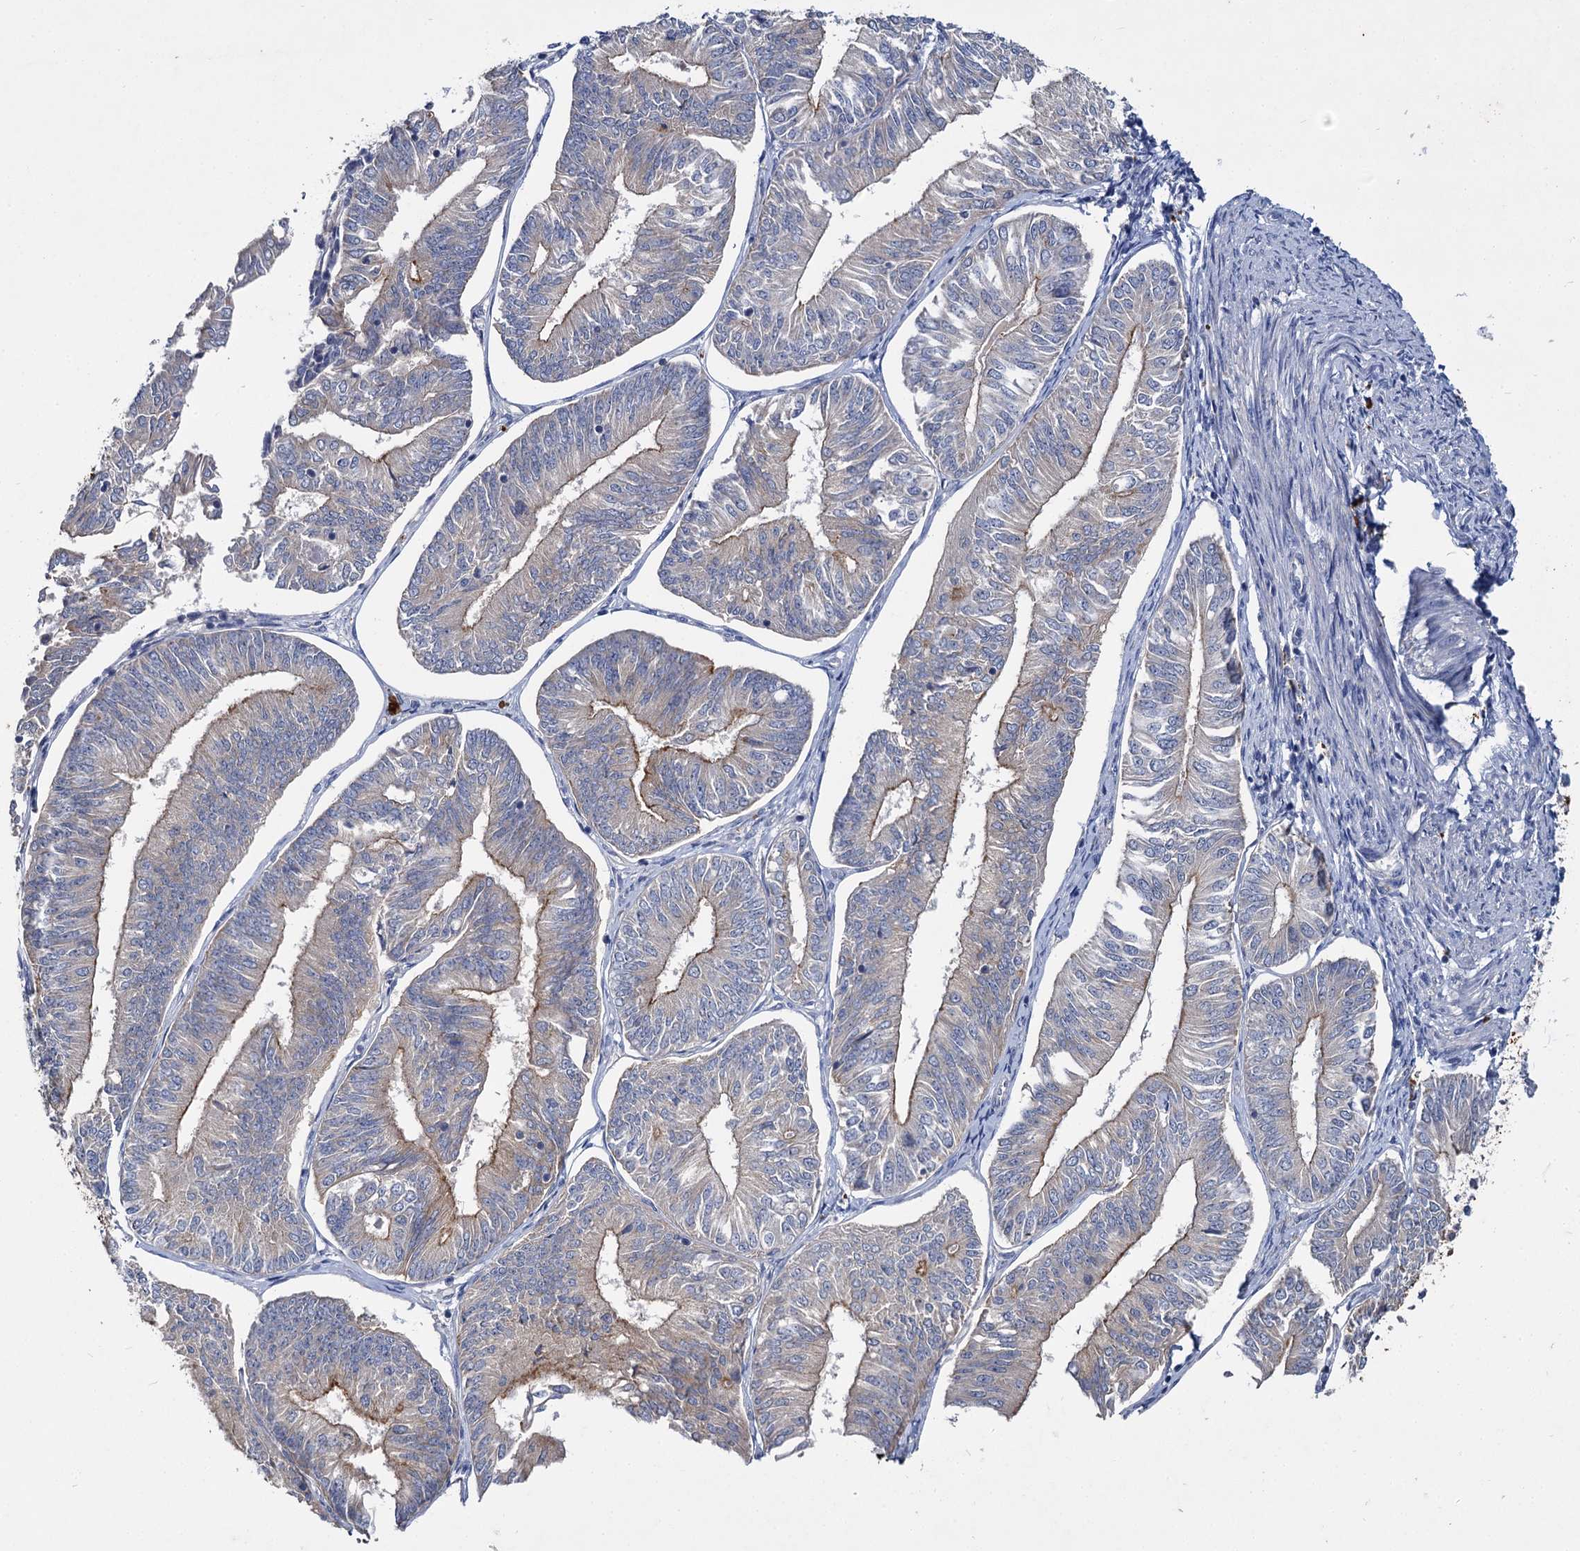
{"staining": {"intensity": "weak", "quantity": "25%-75%", "location": "cytoplasmic/membranous"}, "tissue": "endometrial cancer", "cell_type": "Tumor cells", "image_type": "cancer", "snomed": [{"axis": "morphology", "description": "Adenocarcinoma, NOS"}, {"axis": "topography", "description": "Endometrium"}], "caption": "This is an image of IHC staining of endometrial adenocarcinoma, which shows weak staining in the cytoplasmic/membranous of tumor cells.", "gene": "ATP9A", "patient": {"sex": "female", "age": 58}}